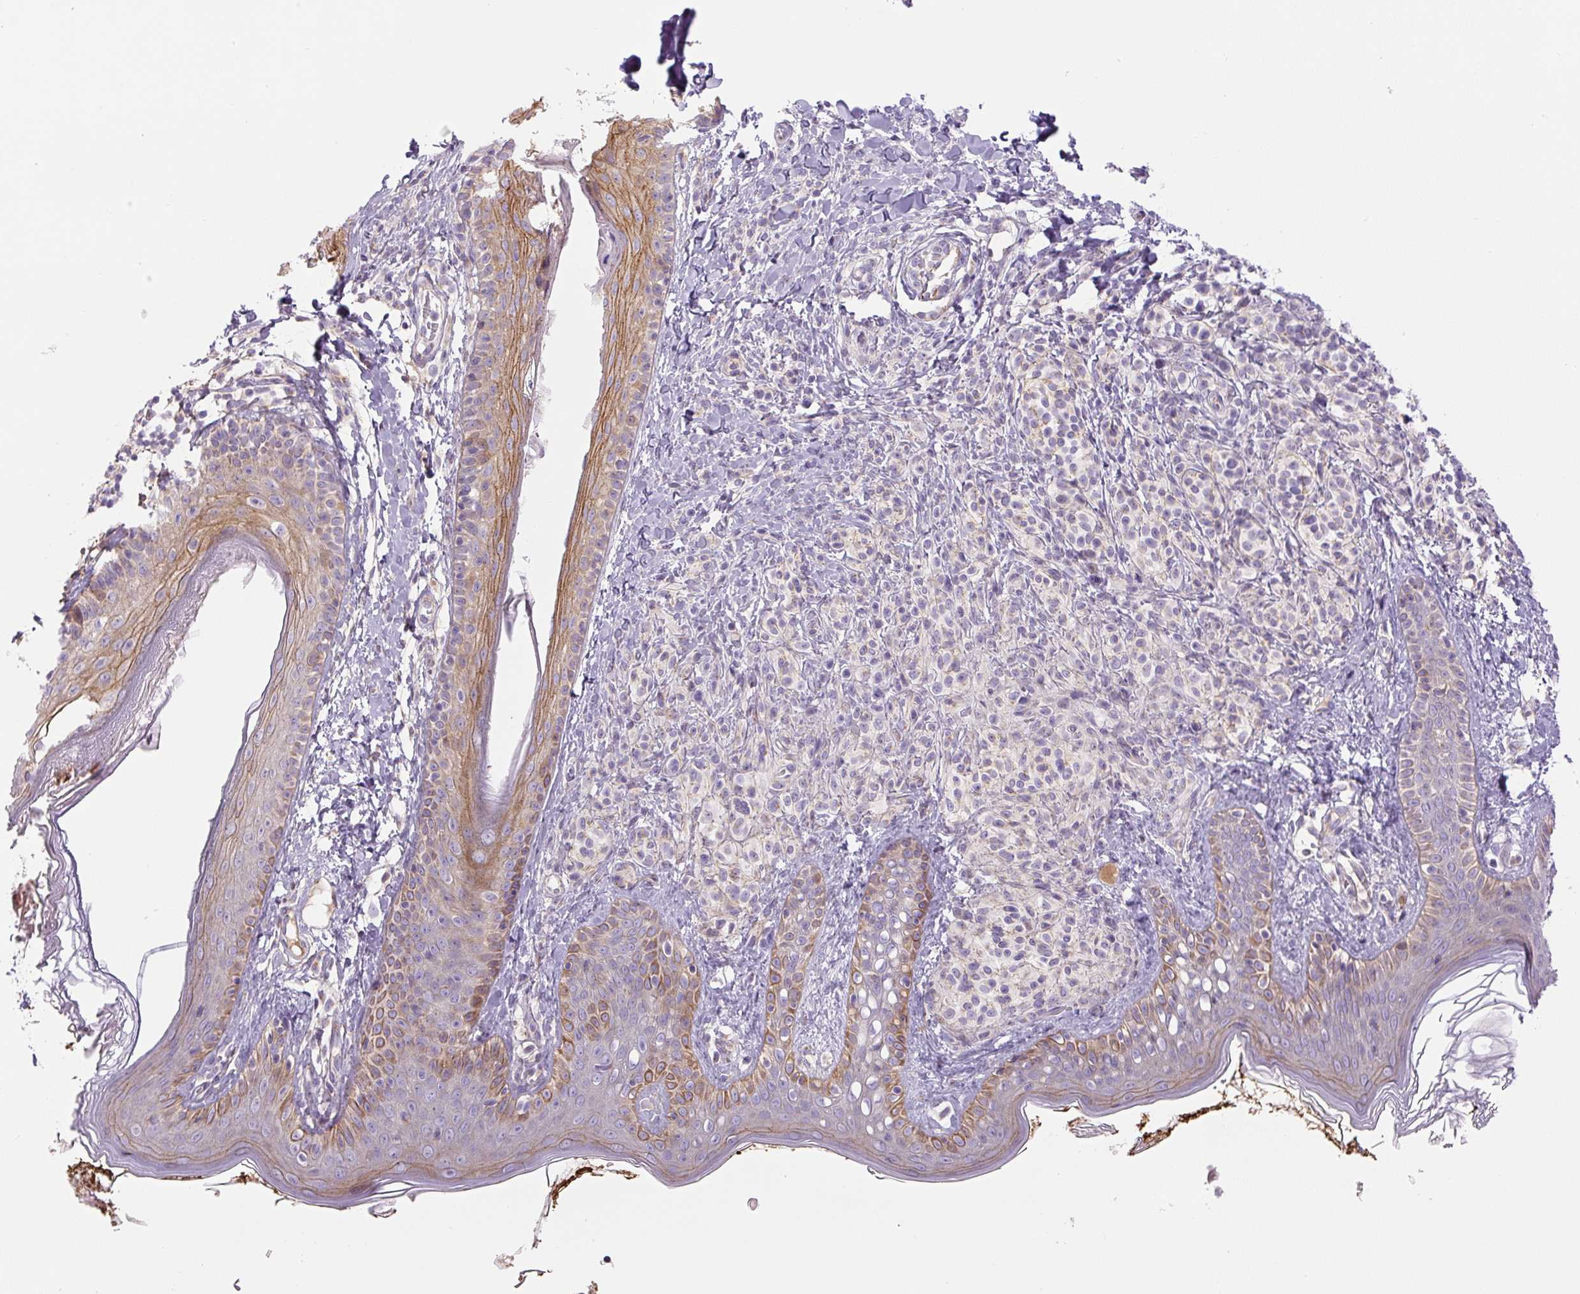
{"staining": {"intensity": "moderate", "quantity": "<25%", "location": "cytoplasmic/membranous"}, "tissue": "skin", "cell_type": "Fibroblasts", "image_type": "normal", "snomed": [{"axis": "morphology", "description": "Normal tissue, NOS"}, {"axis": "topography", "description": "Skin"}], "caption": "The histopathology image displays immunohistochemical staining of benign skin. There is moderate cytoplasmic/membranous positivity is identified in about <25% of fibroblasts.", "gene": "CCNI2", "patient": {"sex": "male", "age": 16}}